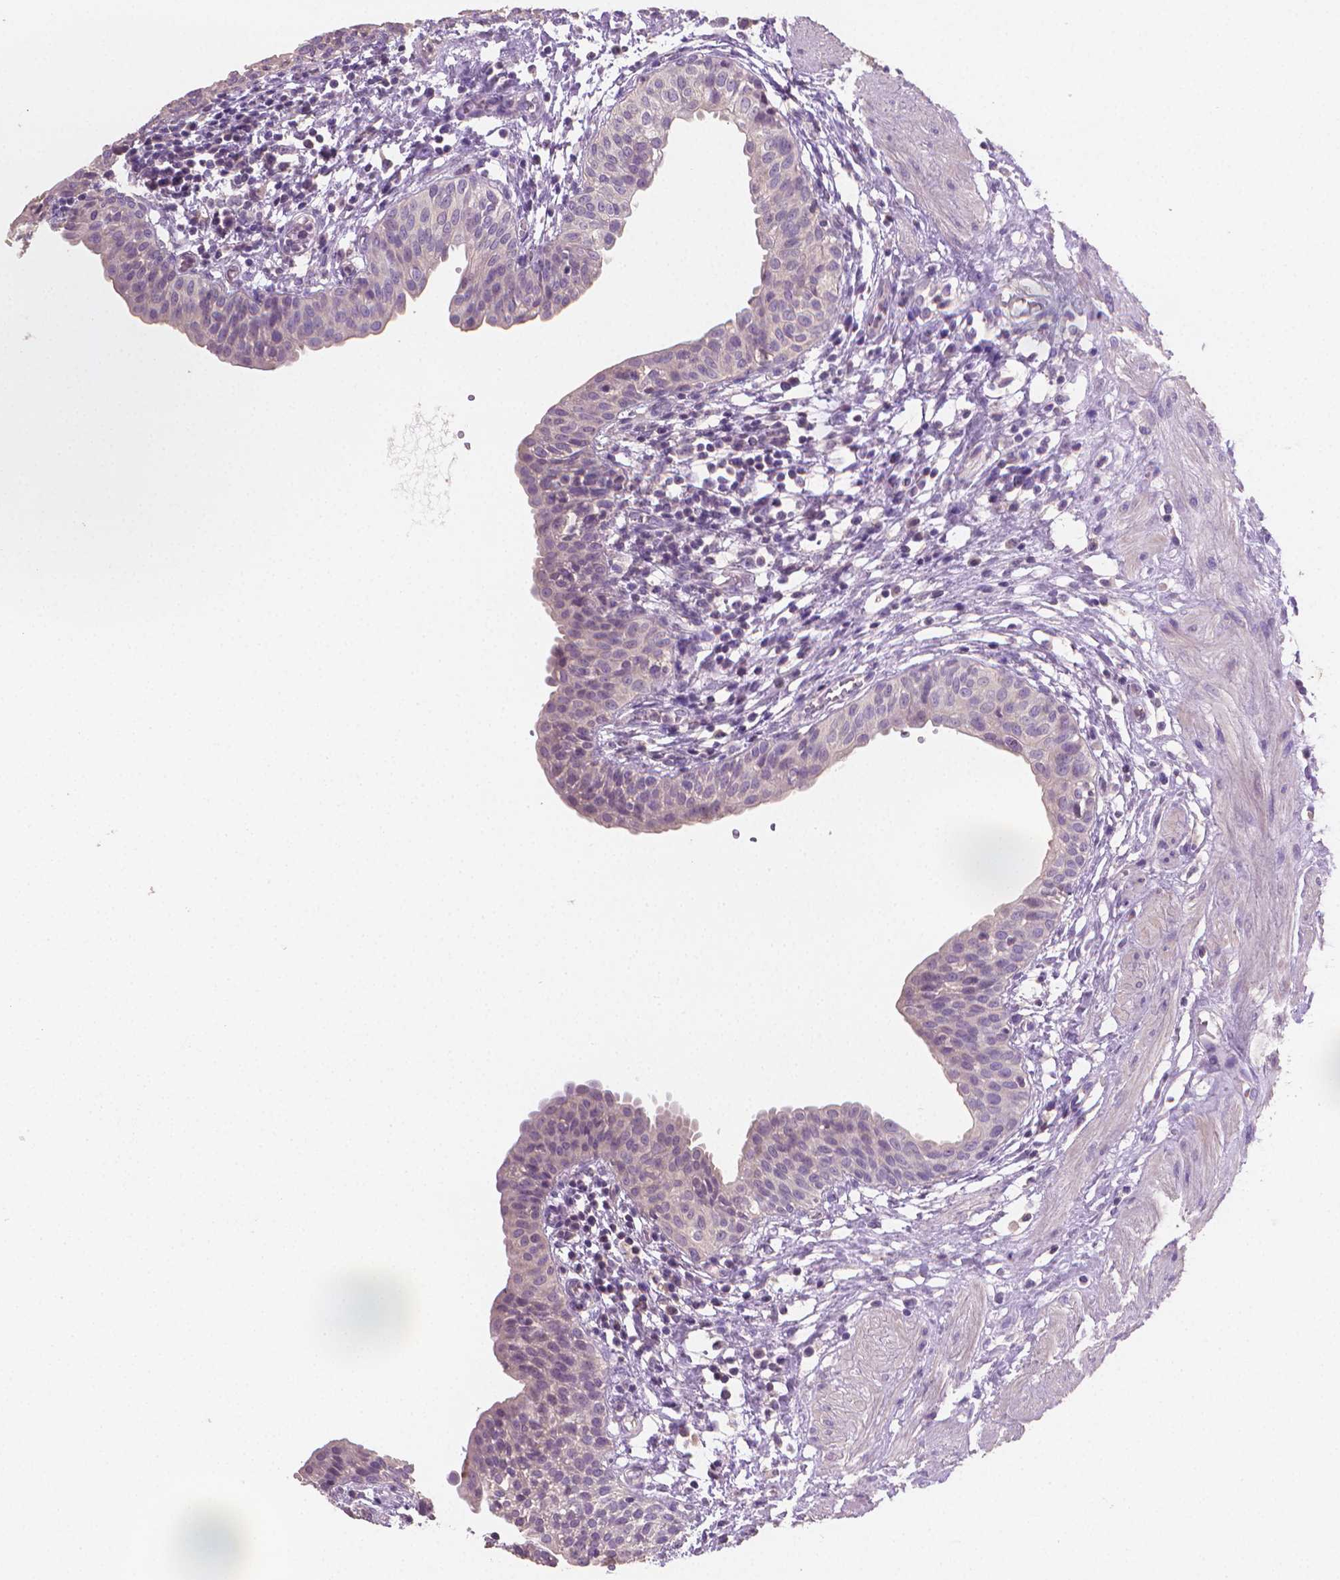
{"staining": {"intensity": "negative", "quantity": "none", "location": "none"}, "tissue": "urinary bladder", "cell_type": "Urothelial cells", "image_type": "normal", "snomed": [{"axis": "morphology", "description": "Normal tissue, NOS"}, {"axis": "topography", "description": "Urinary bladder"}], "caption": "Benign urinary bladder was stained to show a protein in brown. There is no significant staining in urothelial cells. (Brightfield microscopy of DAB (3,3'-diaminobenzidine) immunohistochemistry at high magnification).", "gene": "CATIP", "patient": {"sex": "male", "age": 55}}